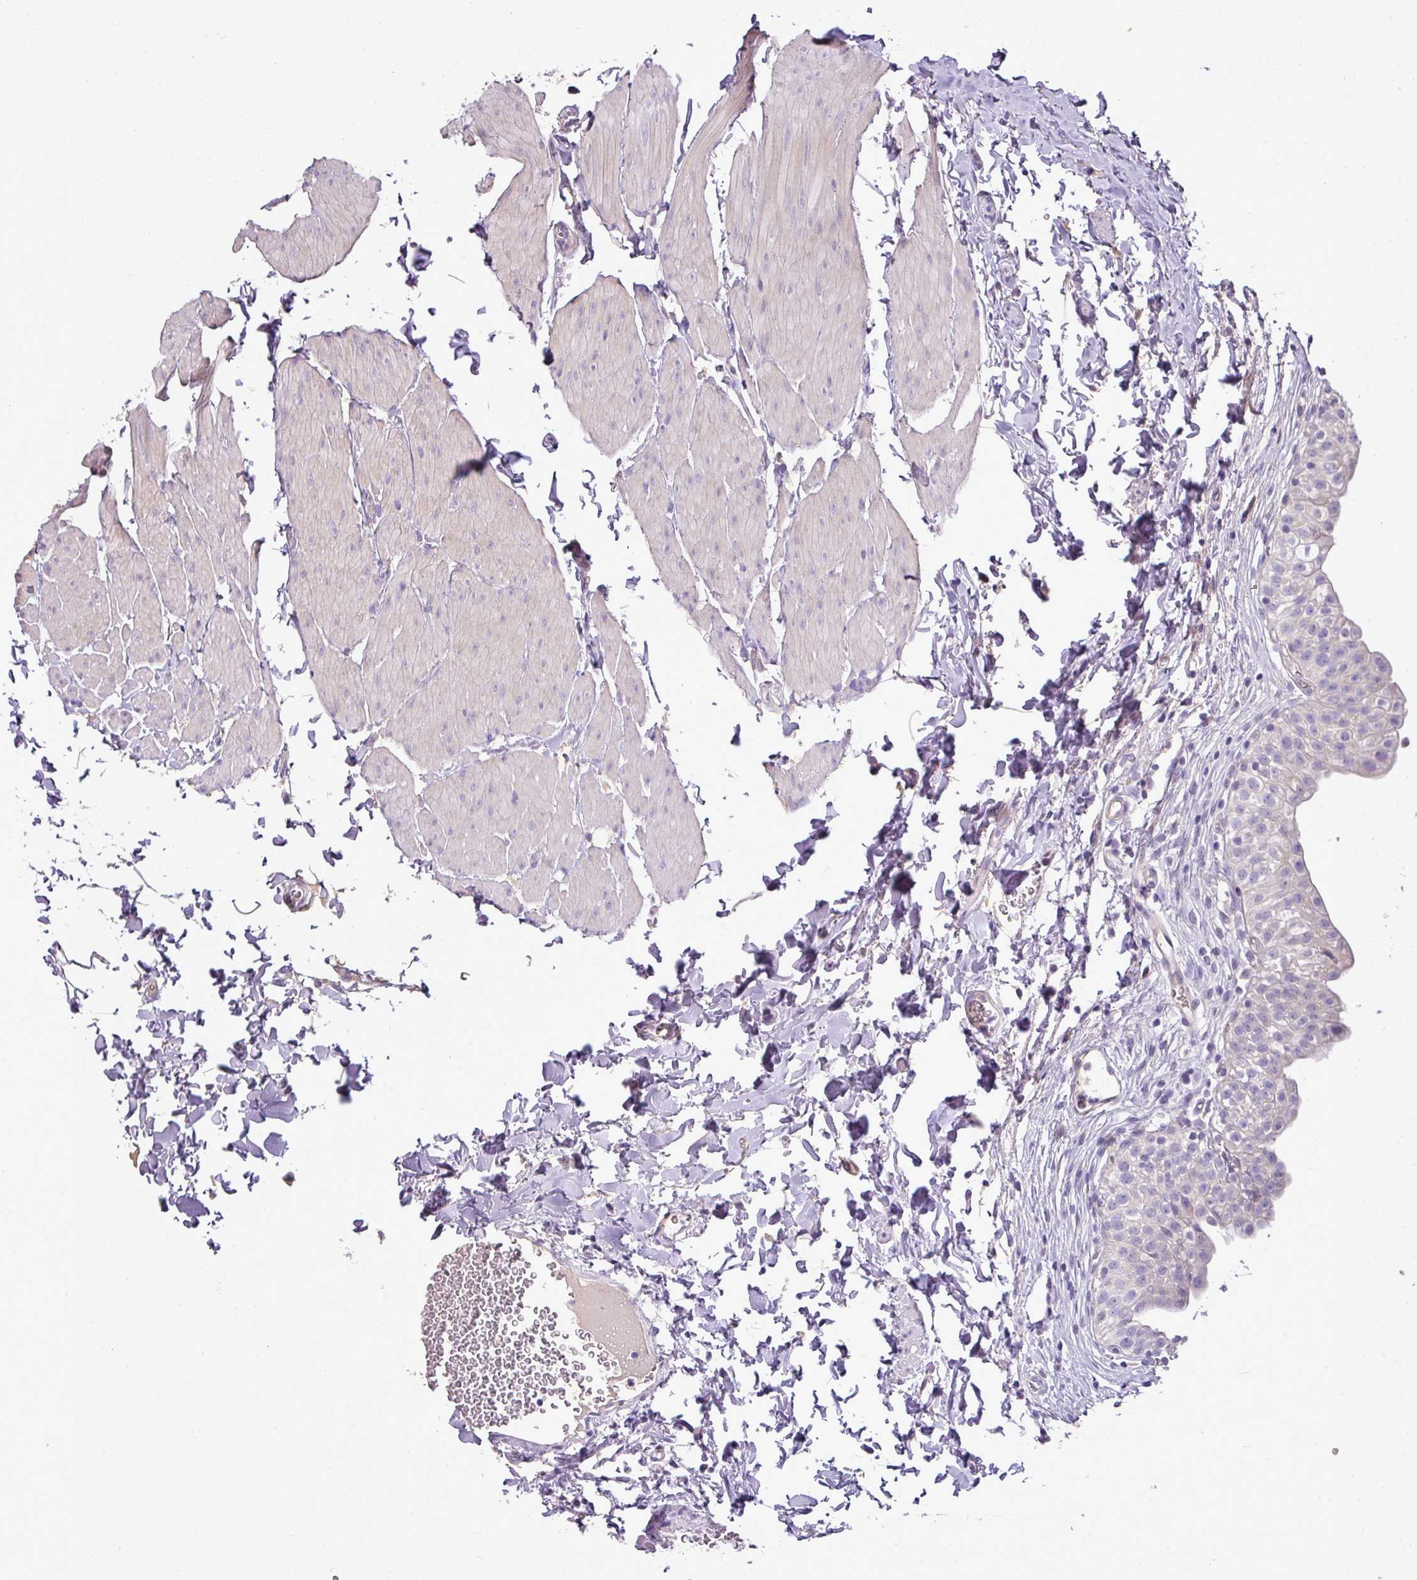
{"staining": {"intensity": "negative", "quantity": "none", "location": "none"}, "tissue": "urinary bladder", "cell_type": "Urothelial cells", "image_type": "normal", "snomed": [{"axis": "morphology", "description": "Normal tissue, NOS"}, {"axis": "topography", "description": "Urinary bladder"}, {"axis": "topography", "description": "Peripheral nerve tissue"}], "caption": "A histopathology image of urinary bladder stained for a protein shows no brown staining in urothelial cells. (DAB (3,3'-diaminobenzidine) immunohistochemistry (IHC), high magnification).", "gene": "BRINP2", "patient": {"sex": "male", "age": 55}}